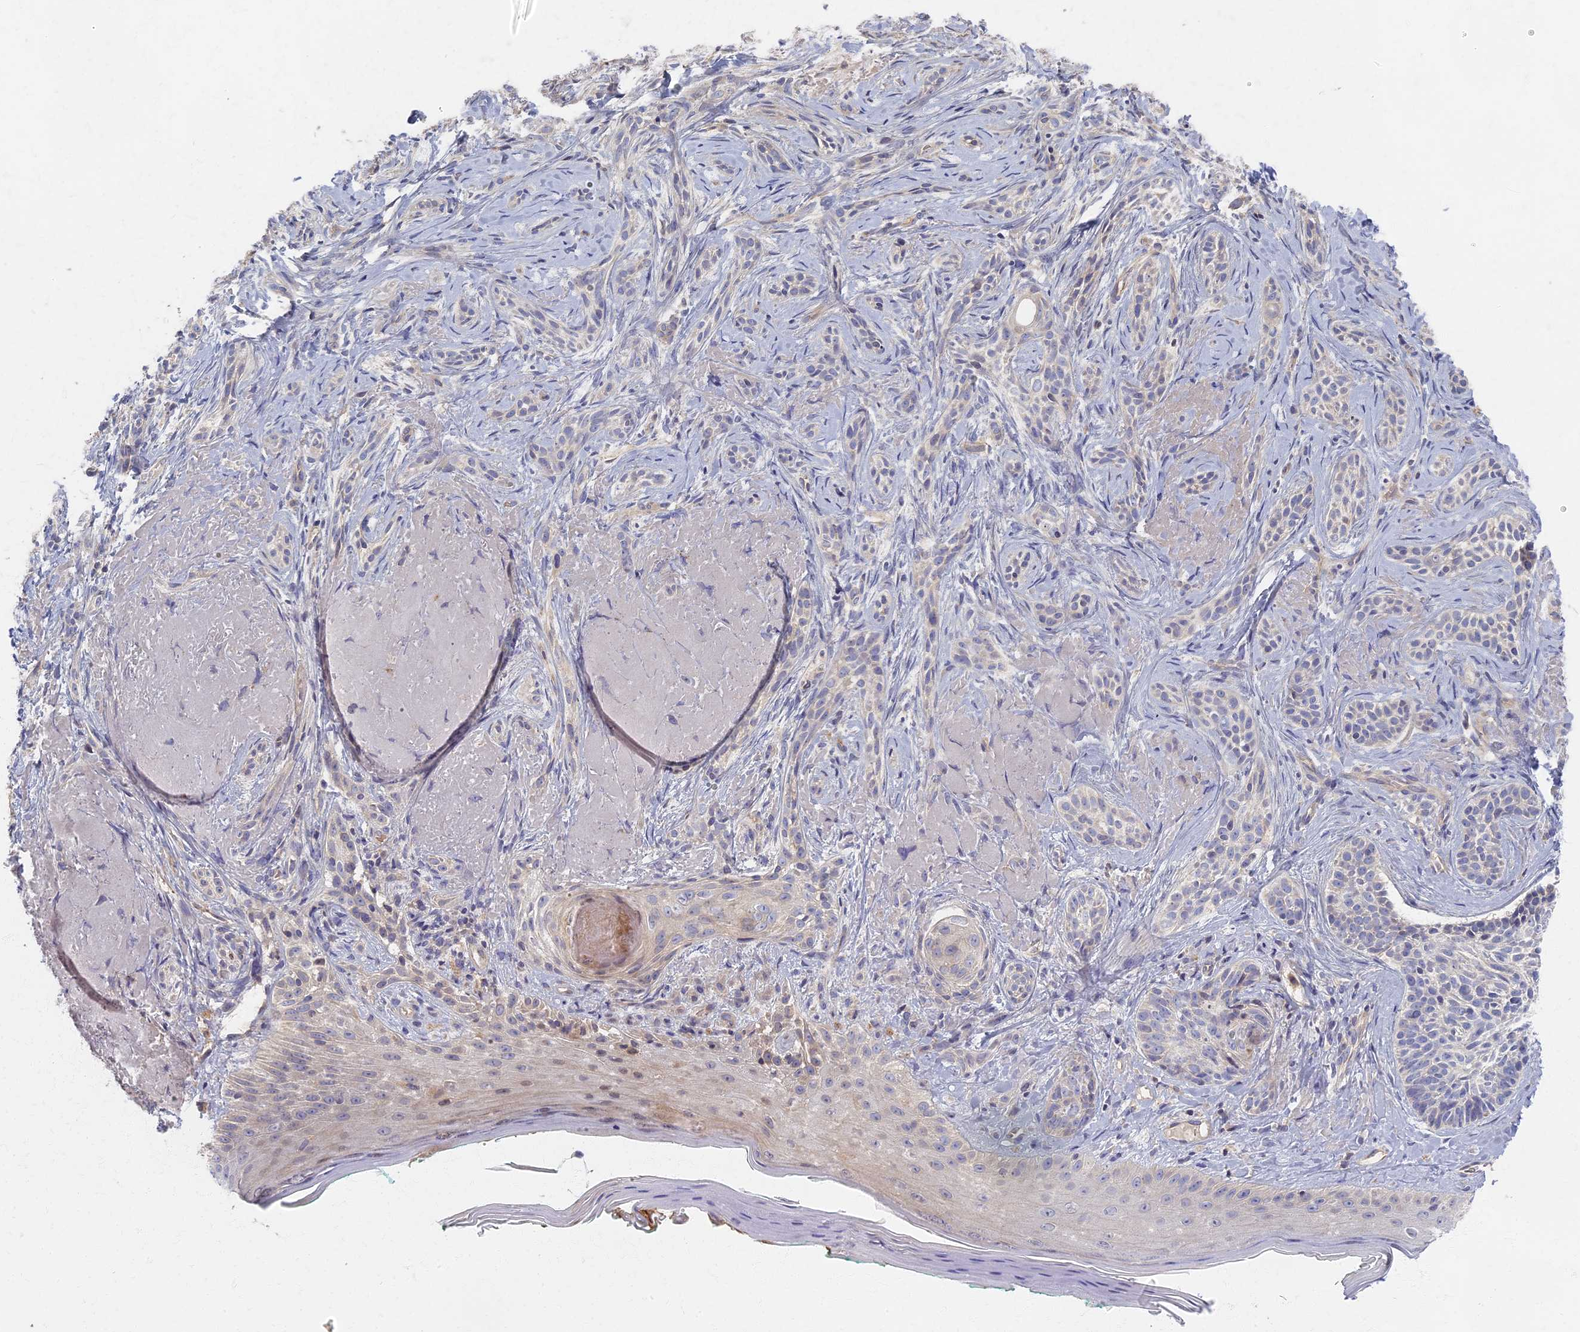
{"staining": {"intensity": "negative", "quantity": "none", "location": "none"}, "tissue": "skin cancer", "cell_type": "Tumor cells", "image_type": "cancer", "snomed": [{"axis": "morphology", "description": "Basal cell carcinoma"}, {"axis": "topography", "description": "Skin"}], "caption": "Immunohistochemical staining of skin cancer (basal cell carcinoma) displays no significant staining in tumor cells. (DAB immunohistochemistry (IHC) visualized using brightfield microscopy, high magnification).", "gene": "AP4E1", "patient": {"sex": "male", "age": 71}}